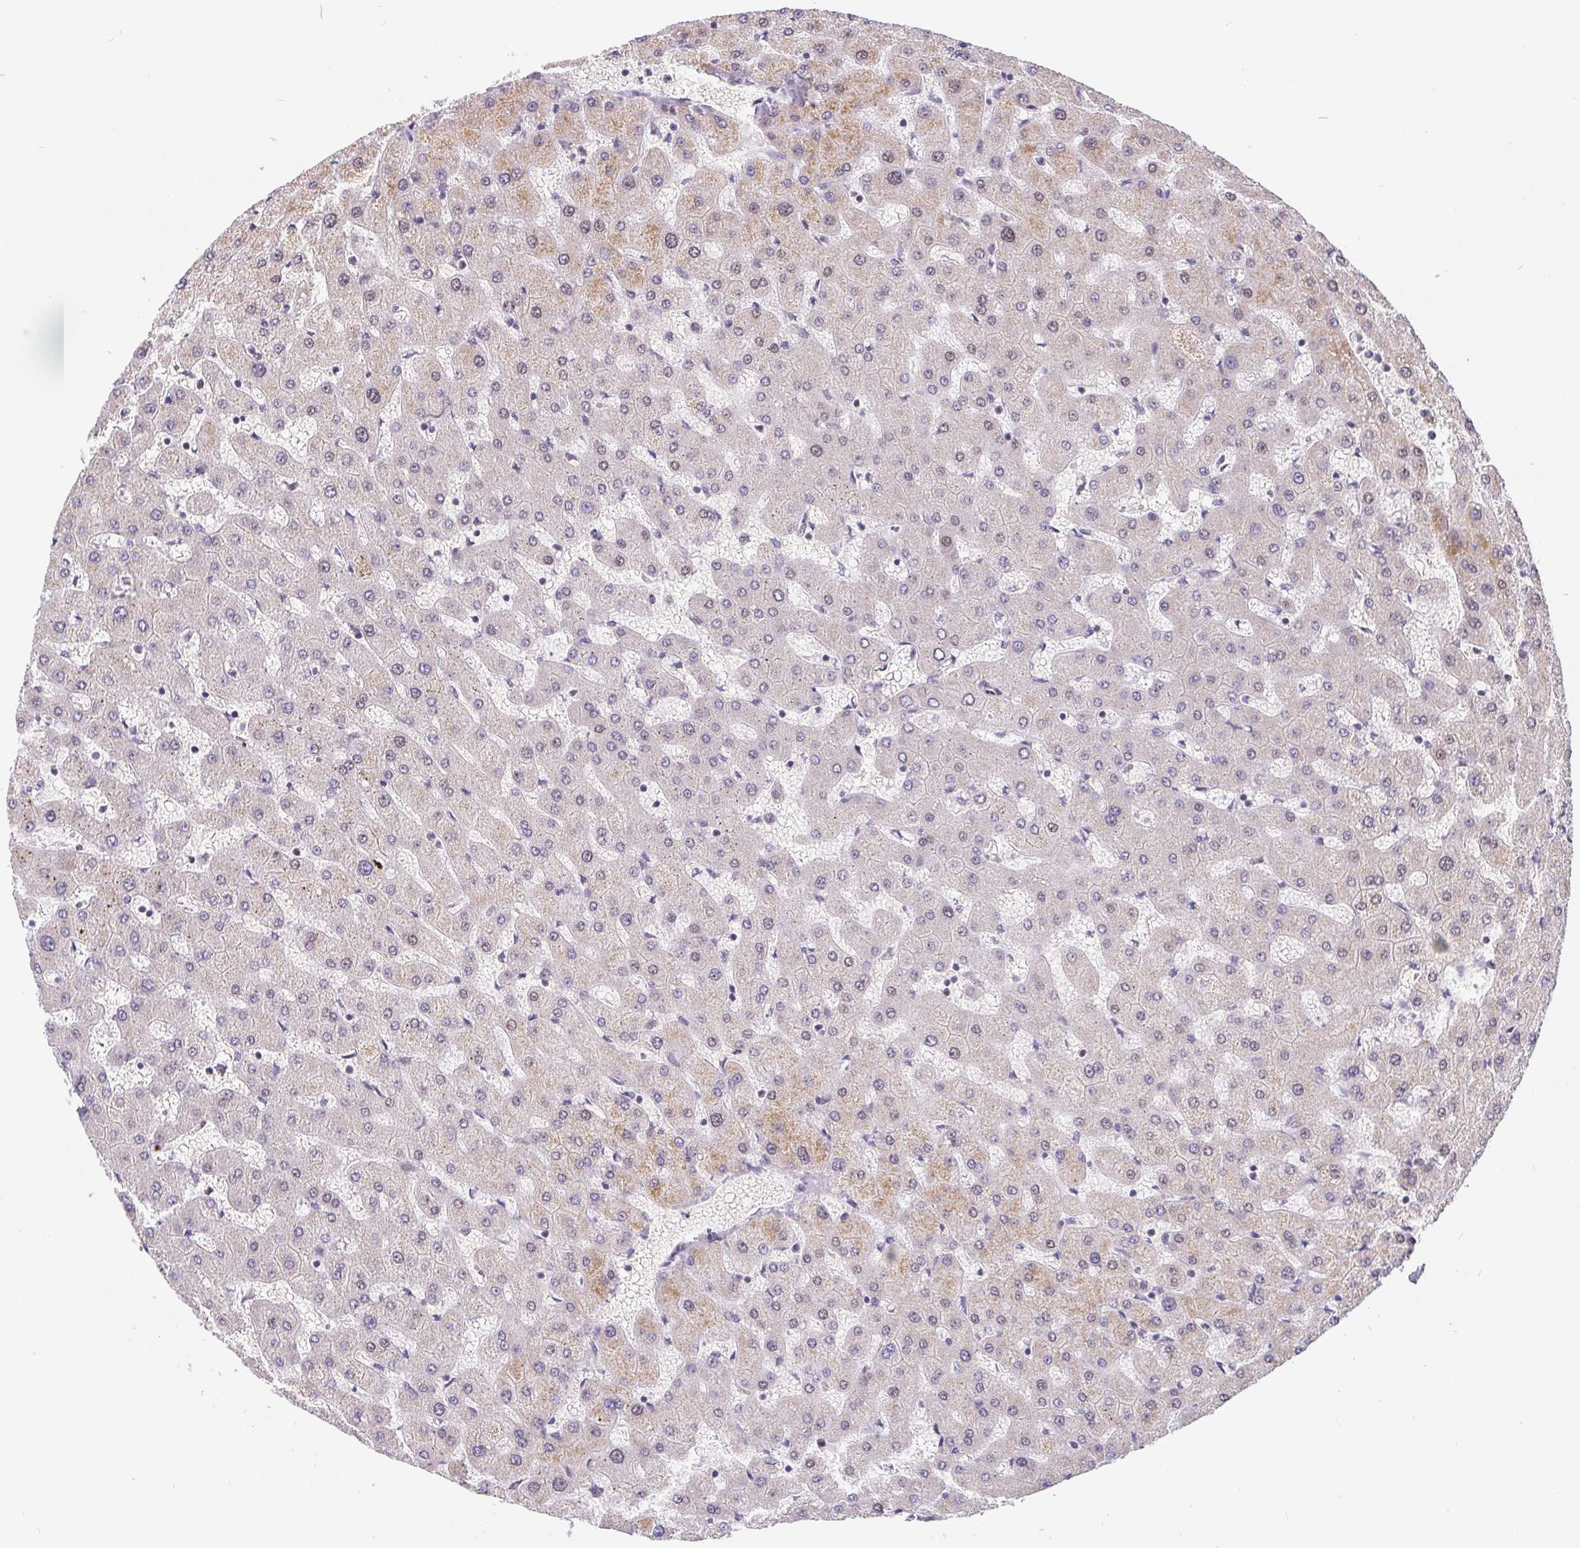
{"staining": {"intensity": "negative", "quantity": "none", "location": "none"}, "tissue": "liver", "cell_type": "Cholangiocytes", "image_type": "normal", "snomed": [{"axis": "morphology", "description": "Normal tissue, NOS"}, {"axis": "topography", "description": "Liver"}], "caption": "Immunohistochemistry image of normal liver: liver stained with DAB (3,3'-diaminobenzidine) reveals no significant protein positivity in cholangiocytes. (DAB IHC, high magnification).", "gene": "POU2F1", "patient": {"sex": "female", "age": 63}}